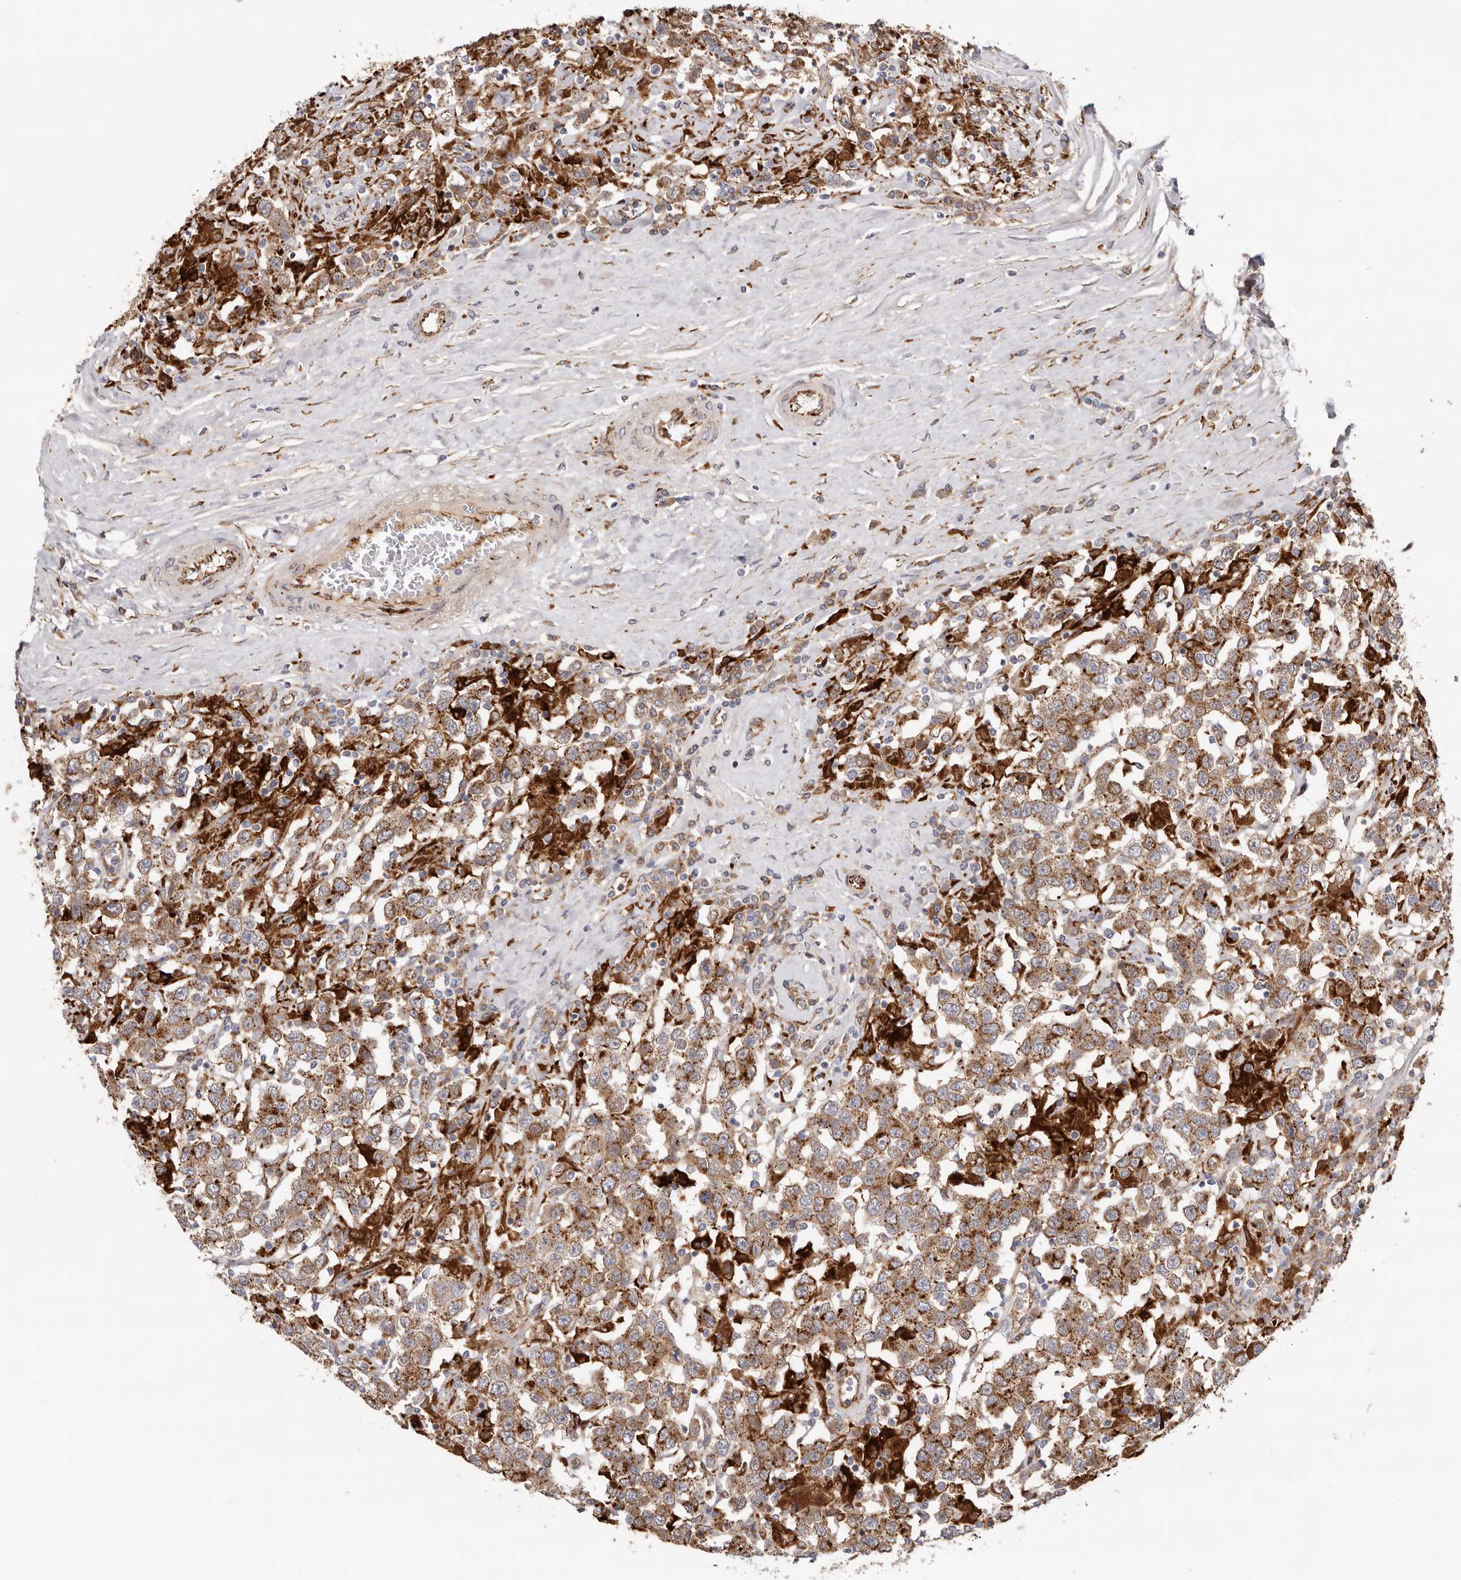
{"staining": {"intensity": "moderate", "quantity": ">75%", "location": "cytoplasmic/membranous"}, "tissue": "testis cancer", "cell_type": "Tumor cells", "image_type": "cancer", "snomed": [{"axis": "morphology", "description": "Seminoma, NOS"}, {"axis": "topography", "description": "Testis"}], "caption": "Immunohistochemistry photomicrograph of seminoma (testis) stained for a protein (brown), which reveals medium levels of moderate cytoplasmic/membranous expression in approximately >75% of tumor cells.", "gene": "GRN", "patient": {"sex": "male", "age": 41}}